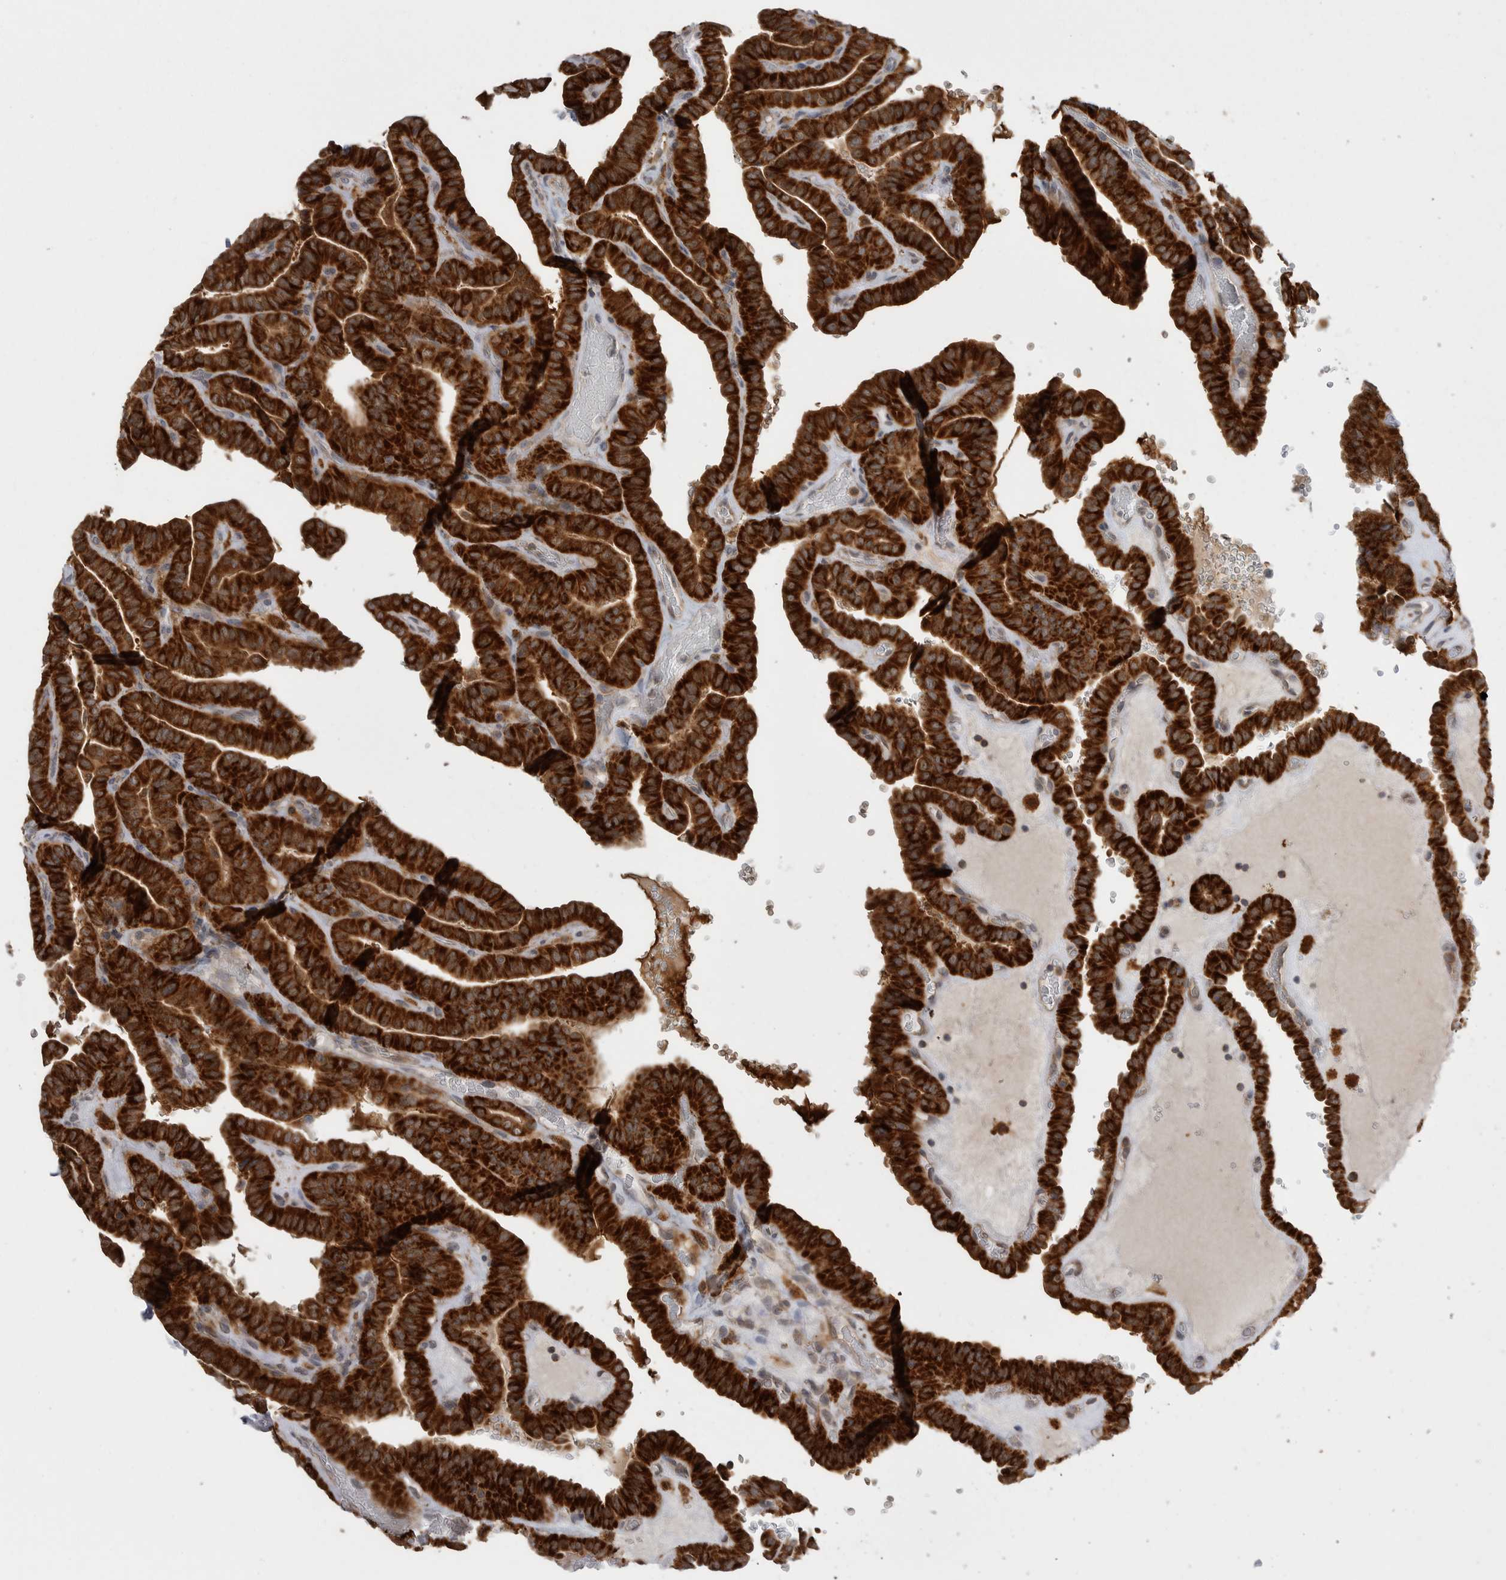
{"staining": {"intensity": "strong", "quantity": ">75%", "location": "cytoplasmic/membranous"}, "tissue": "thyroid cancer", "cell_type": "Tumor cells", "image_type": "cancer", "snomed": [{"axis": "morphology", "description": "Papillary adenocarcinoma, NOS"}, {"axis": "topography", "description": "Thyroid gland"}], "caption": "Thyroid papillary adenocarcinoma stained with a brown dye exhibits strong cytoplasmic/membranous positive positivity in approximately >75% of tumor cells.", "gene": "KYAT3", "patient": {"sex": "male", "age": 77}}